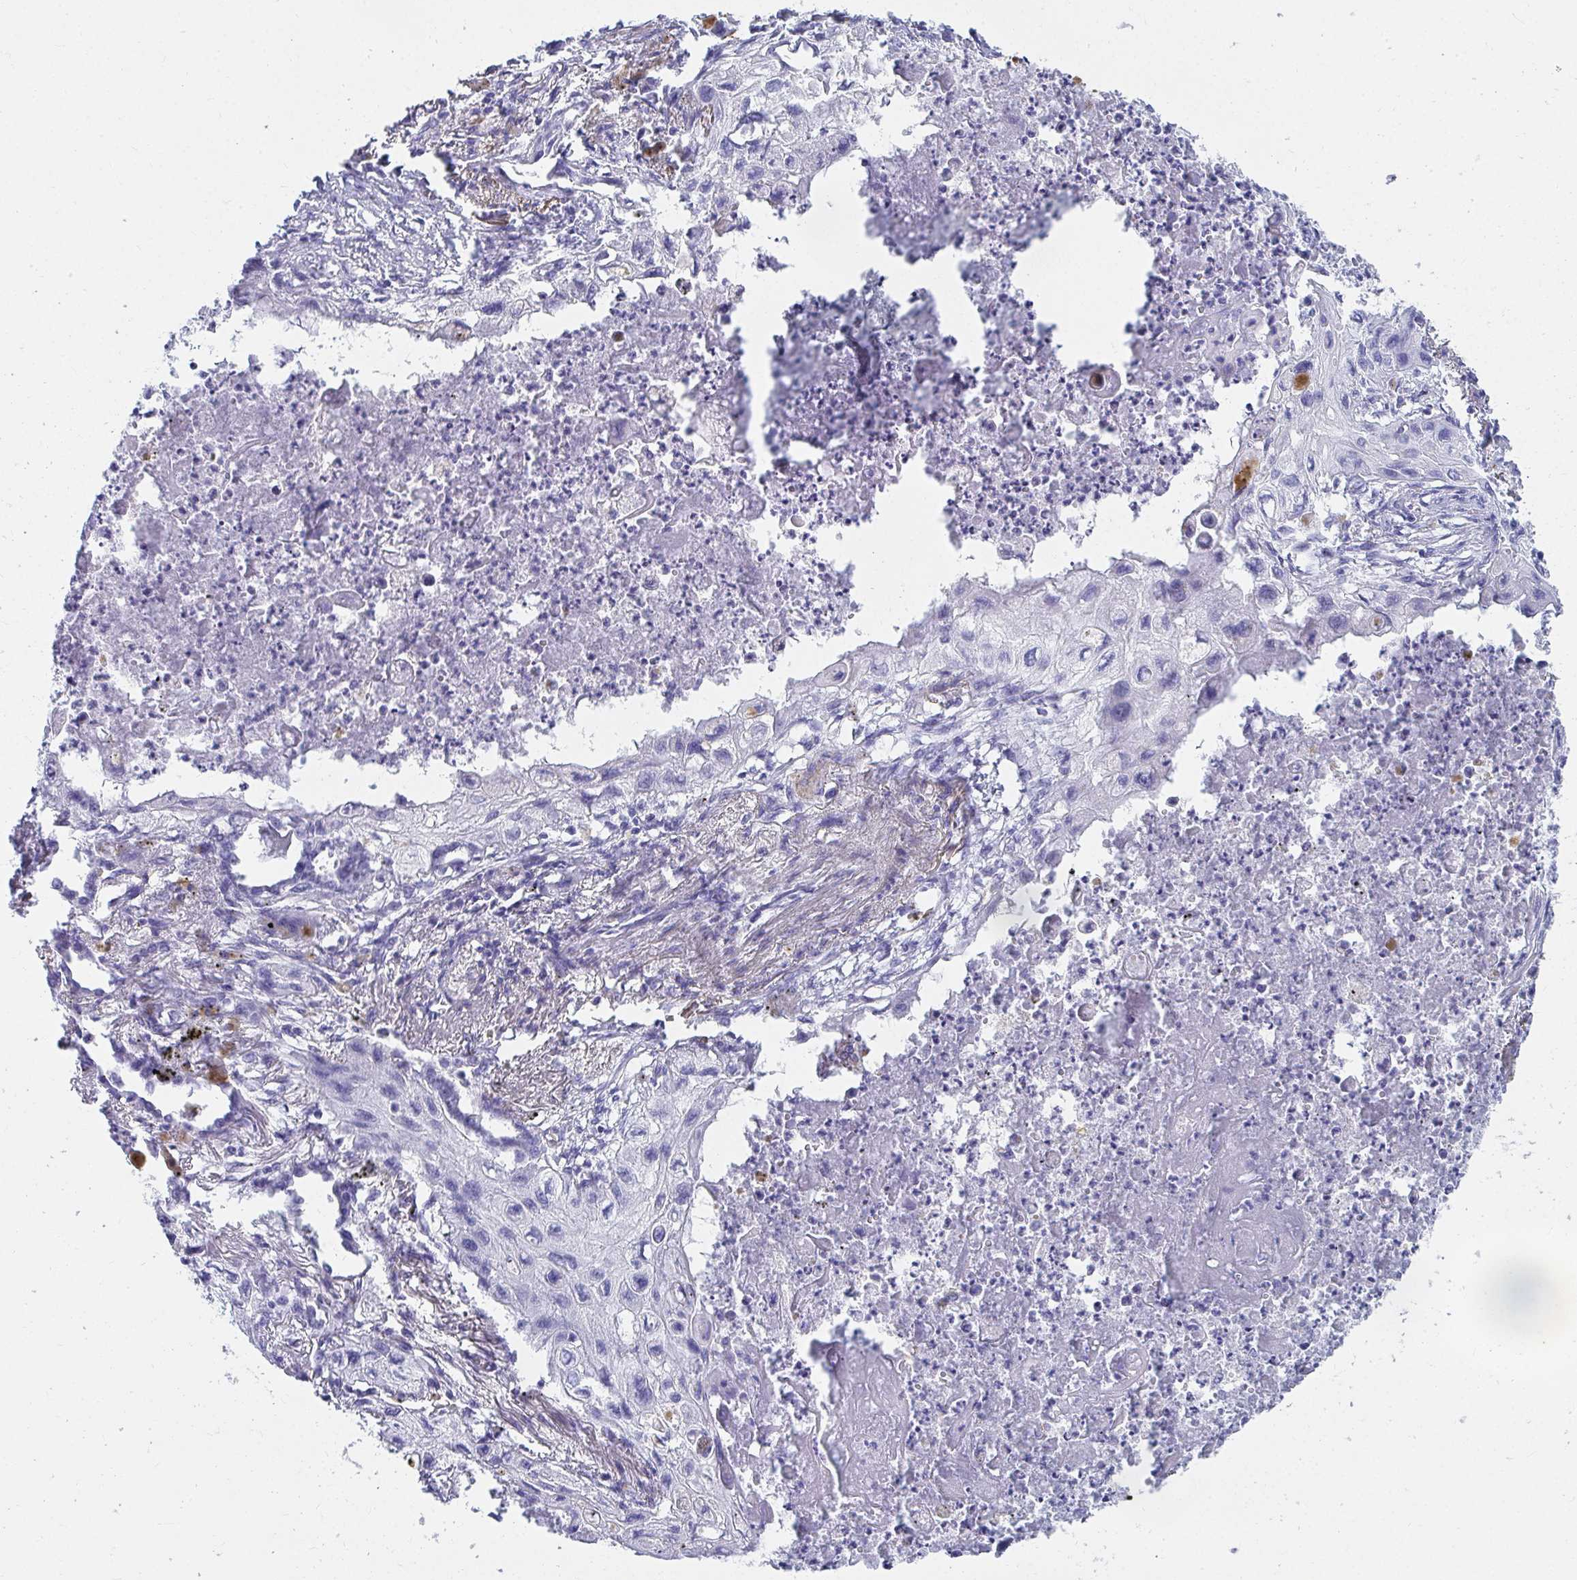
{"staining": {"intensity": "negative", "quantity": "none", "location": "none"}, "tissue": "lung cancer", "cell_type": "Tumor cells", "image_type": "cancer", "snomed": [{"axis": "morphology", "description": "Squamous cell carcinoma, NOS"}, {"axis": "topography", "description": "Lung"}], "caption": "Protein analysis of lung cancer exhibits no significant staining in tumor cells.", "gene": "DPEP3", "patient": {"sex": "male", "age": 71}}